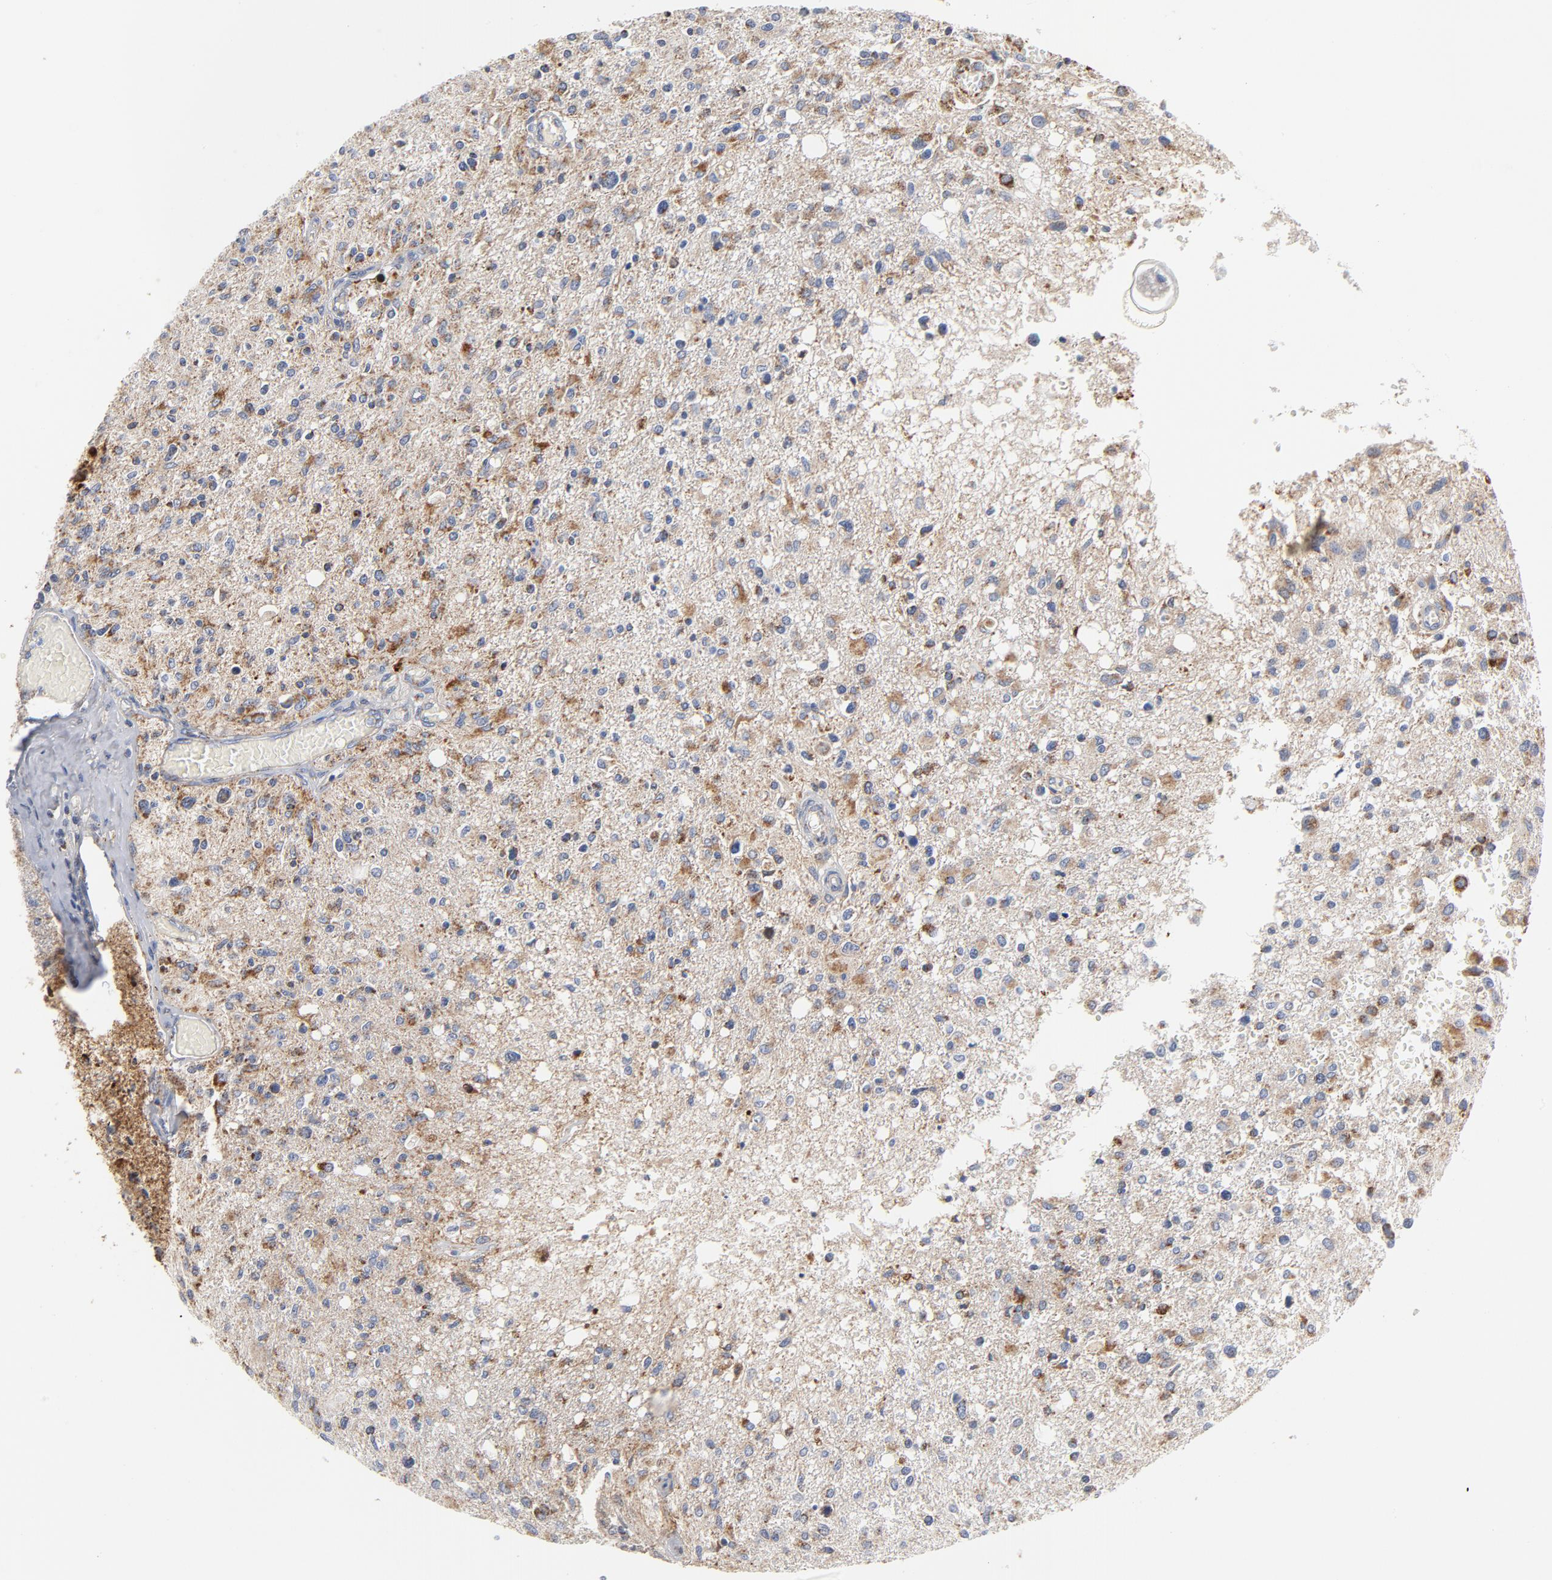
{"staining": {"intensity": "moderate", "quantity": ">75%", "location": "cytoplasmic/membranous"}, "tissue": "glioma", "cell_type": "Tumor cells", "image_type": "cancer", "snomed": [{"axis": "morphology", "description": "Glioma, malignant, High grade"}, {"axis": "topography", "description": "Cerebral cortex"}], "caption": "Immunohistochemical staining of human malignant high-grade glioma reveals medium levels of moderate cytoplasmic/membranous protein staining in approximately >75% of tumor cells.", "gene": "DIABLO", "patient": {"sex": "male", "age": 76}}